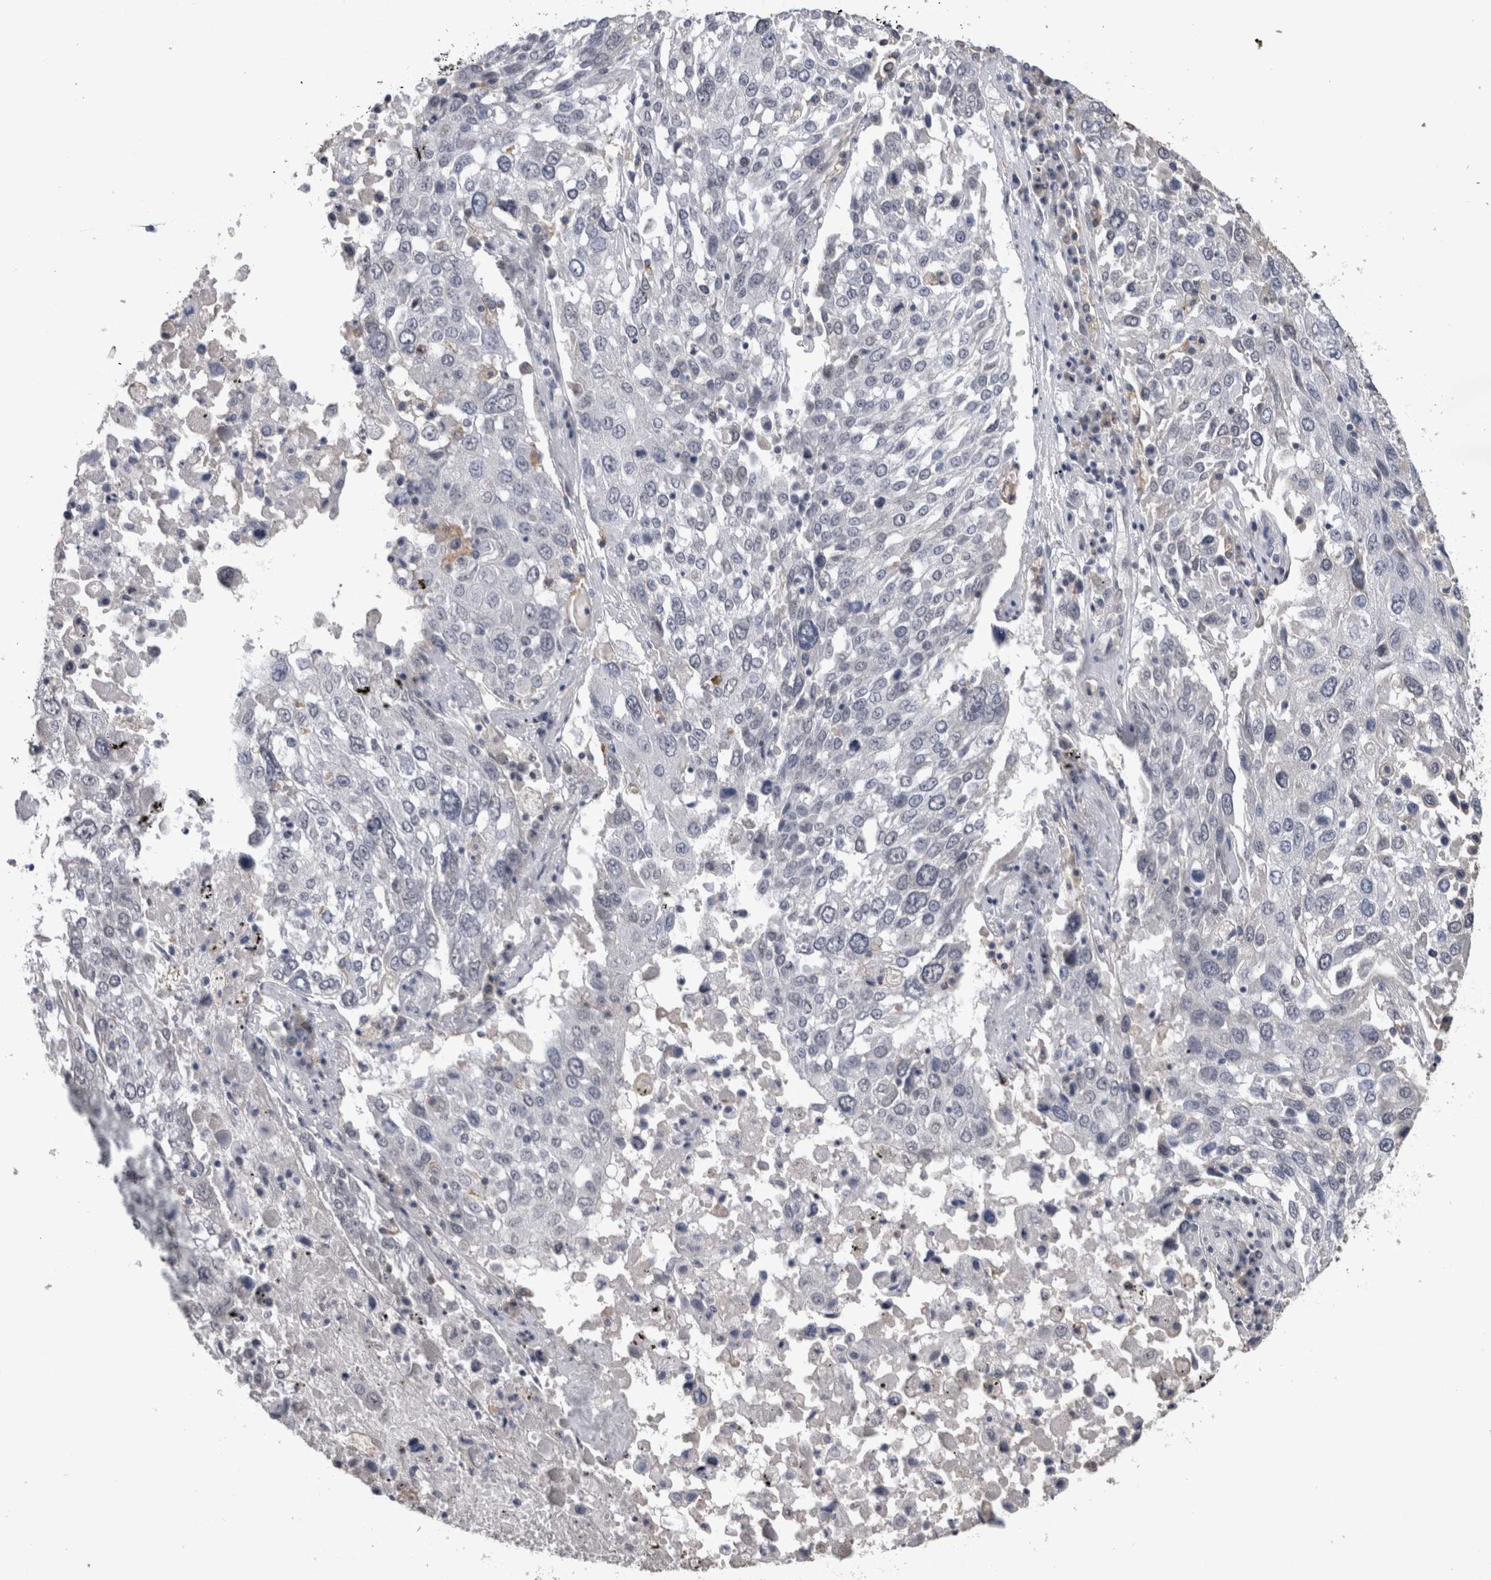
{"staining": {"intensity": "negative", "quantity": "none", "location": "none"}, "tissue": "lung cancer", "cell_type": "Tumor cells", "image_type": "cancer", "snomed": [{"axis": "morphology", "description": "Squamous cell carcinoma, NOS"}, {"axis": "topography", "description": "Lung"}], "caption": "The IHC image has no significant staining in tumor cells of lung cancer tissue.", "gene": "PAX5", "patient": {"sex": "male", "age": 65}}